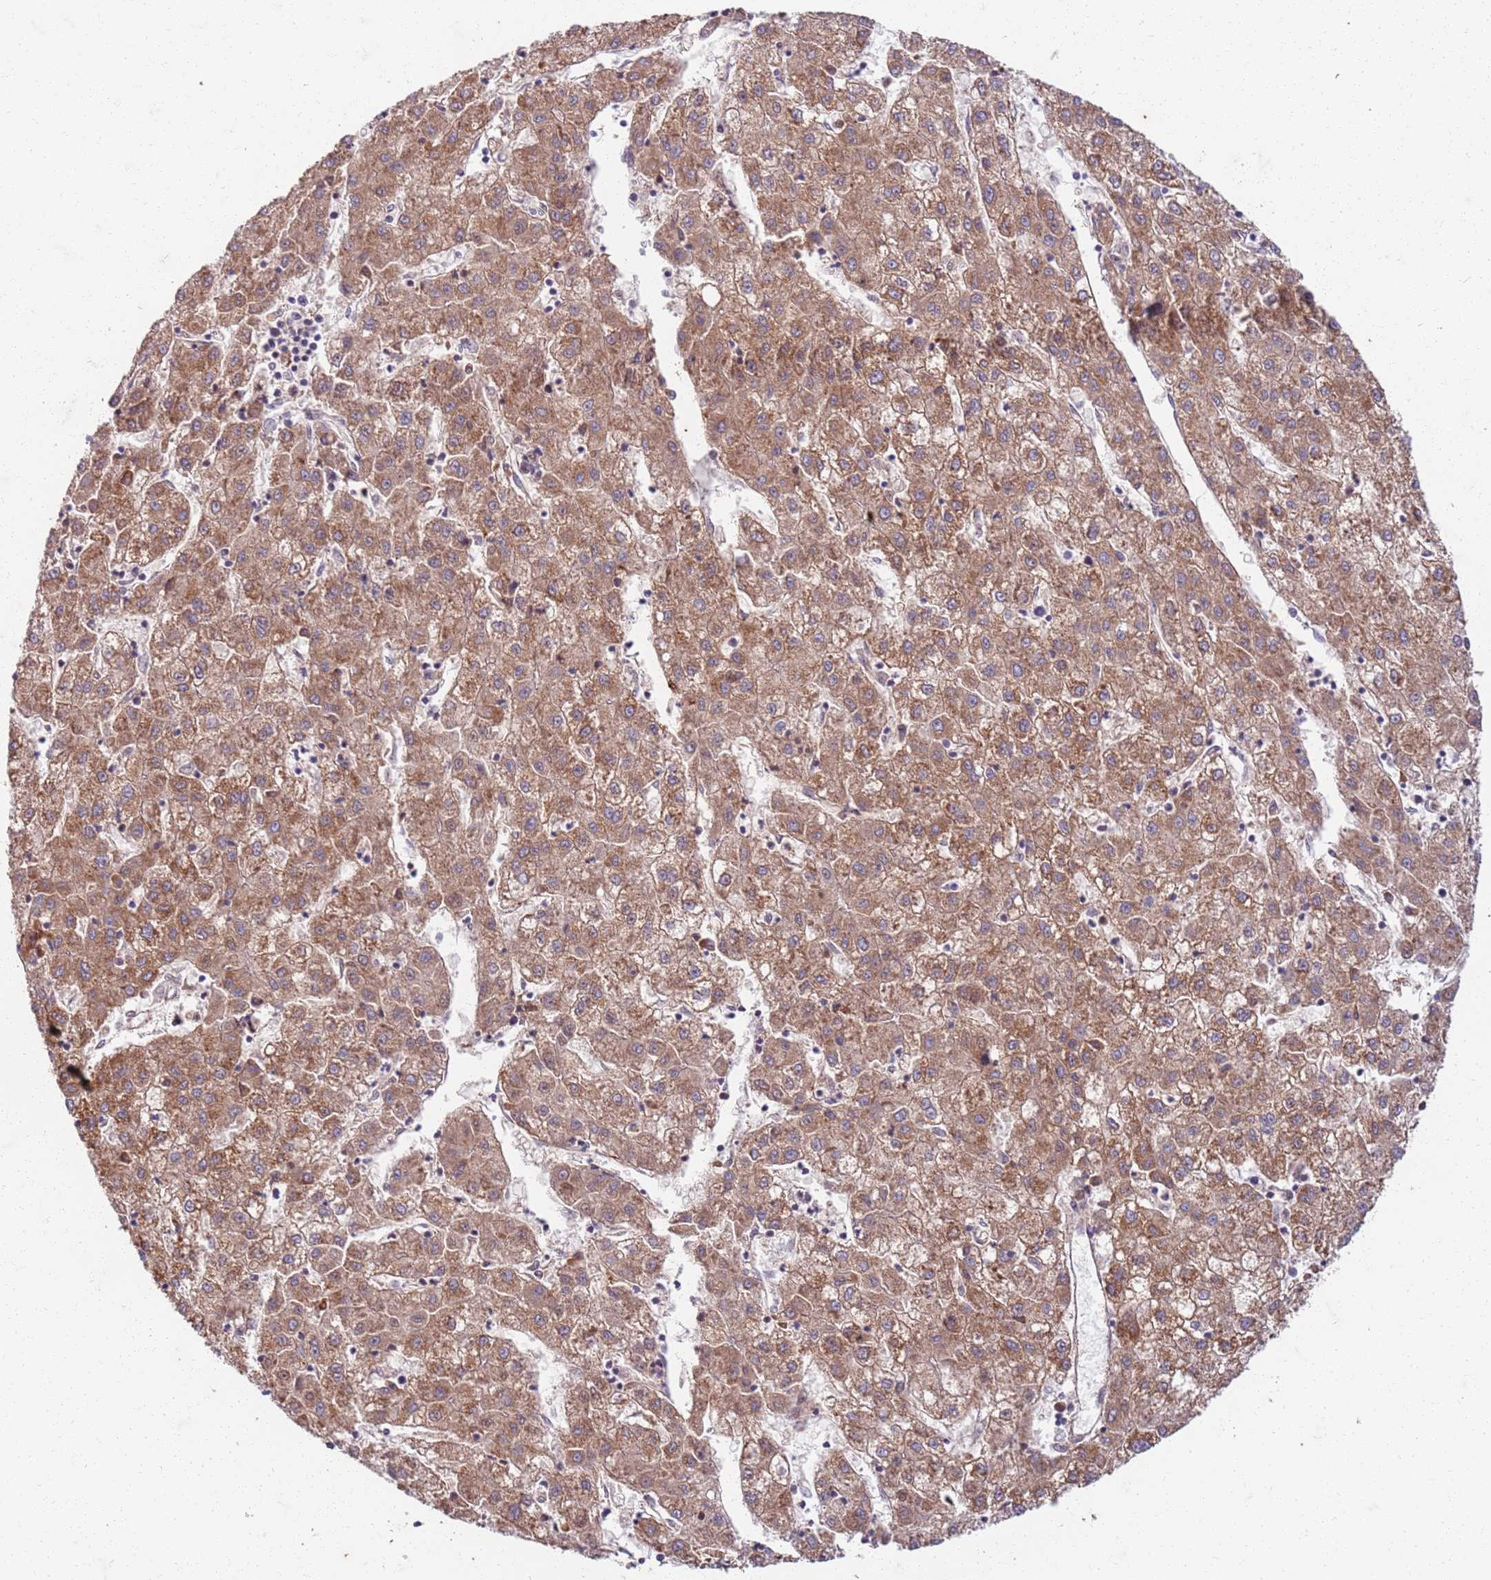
{"staining": {"intensity": "moderate", "quantity": ">75%", "location": "cytoplasmic/membranous"}, "tissue": "liver cancer", "cell_type": "Tumor cells", "image_type": "cancer", "snomed": [{"axis": "morphology", "description": "Carcinoma, Hepatocellular, NOS"}, {"axis": "topography", "description": "Liver"}], "caption": "Immunohistochemical staining of human liver cancer reveals moderate cytoplasmic/membranous protein positivity in approximately >75% of tumor cells.", "gene": "OSBP", "patient": {"sex": "male", "age": 72}}